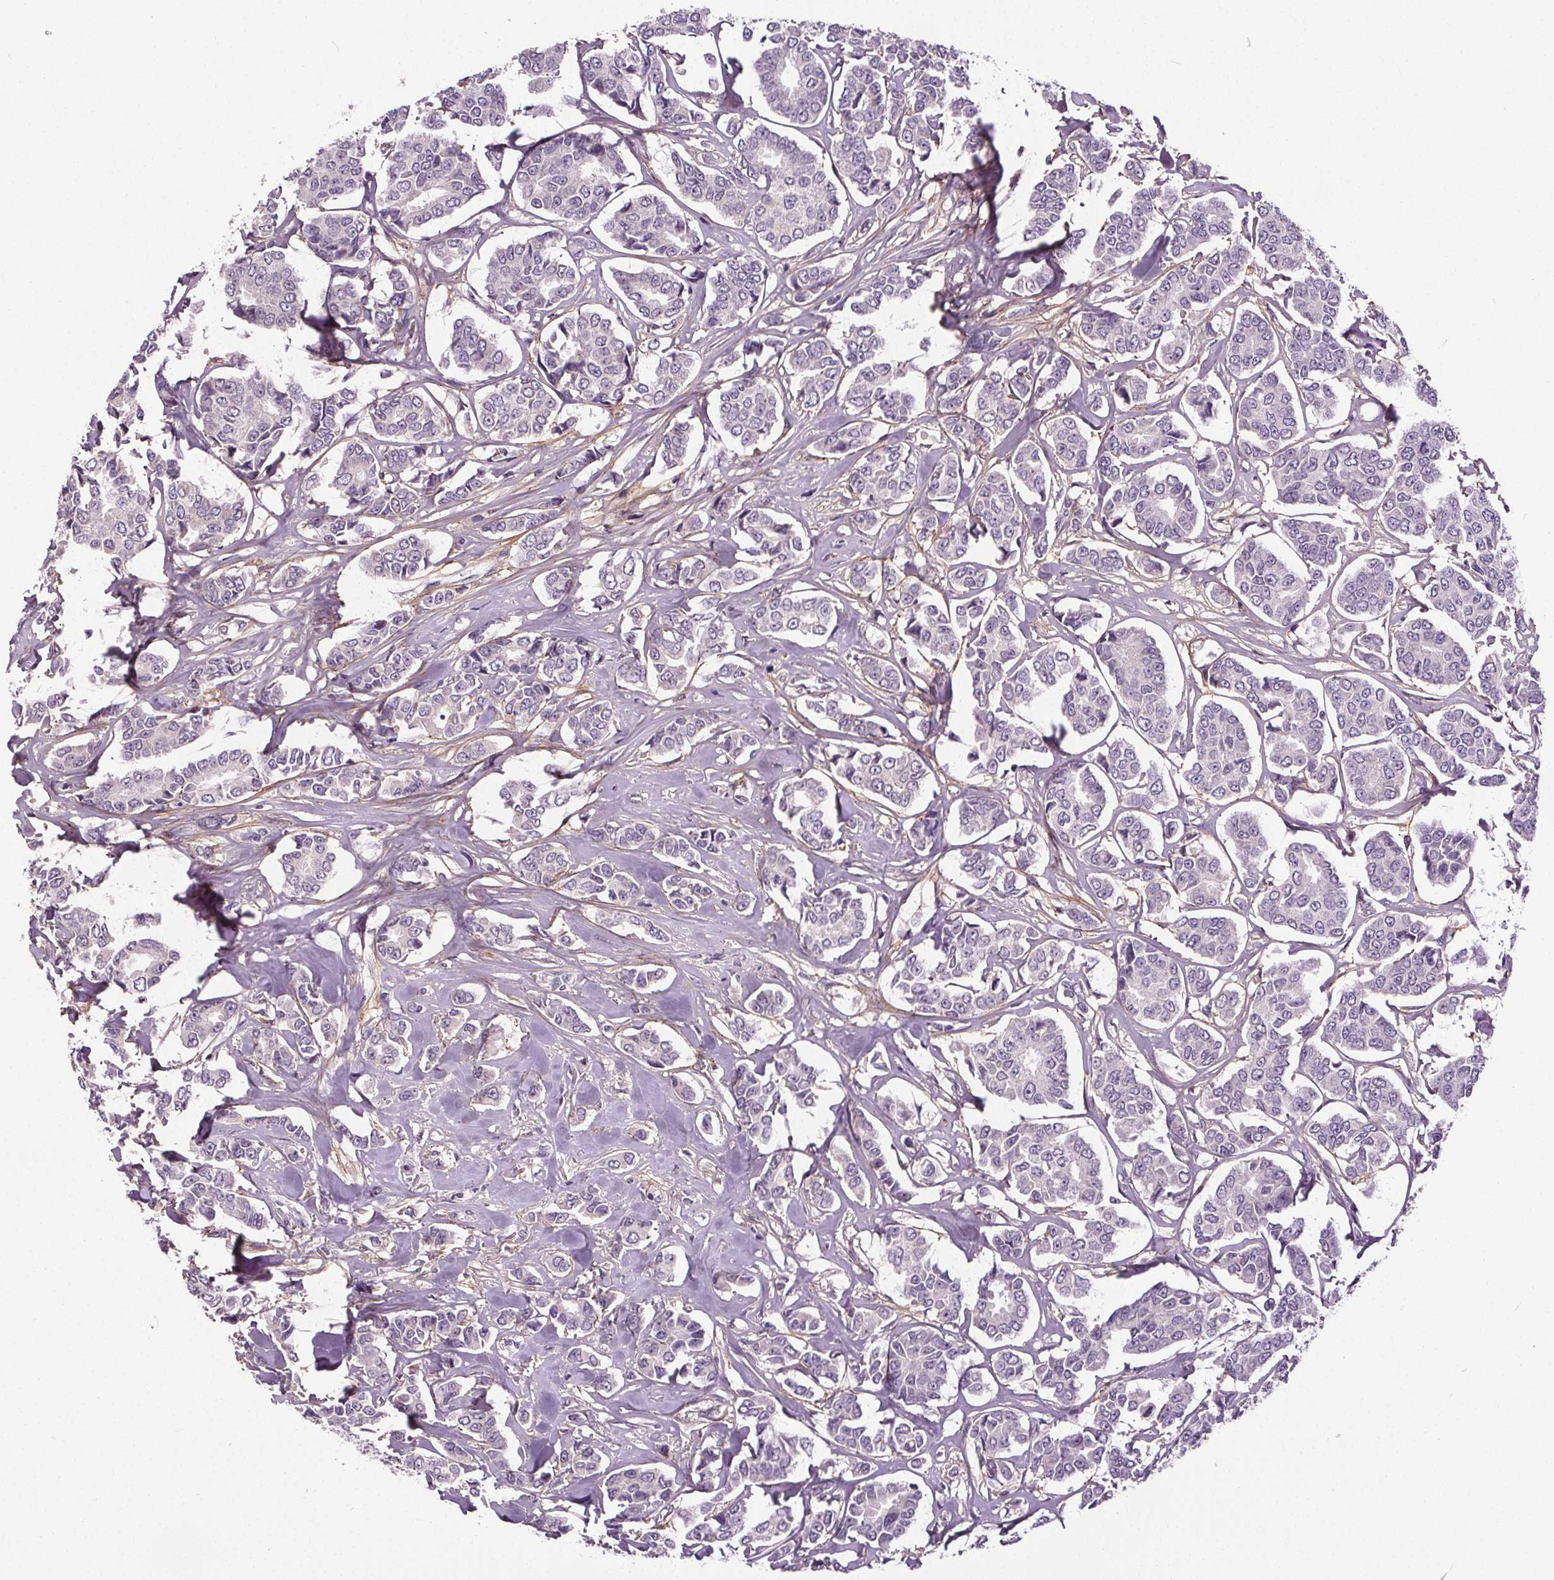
{"staining": {"intensity": "negative", "quantity": "none", "location": "none"}, "tissue": "breast cancer", "cell_type": "Tumor cells", "image_type": "cancer", "snomed": [{"axis": "morphology", "description": "Duct carcinoma"}, {"axis": "topography", "description": "Breast"}], "caption": "Immunohistochemical staining of breast infiltrating ductal carcinoma reveals no significant staining in tumor cells.", "gene": "KIAA0232", "patient": {"sex": "female", "age": 94}}